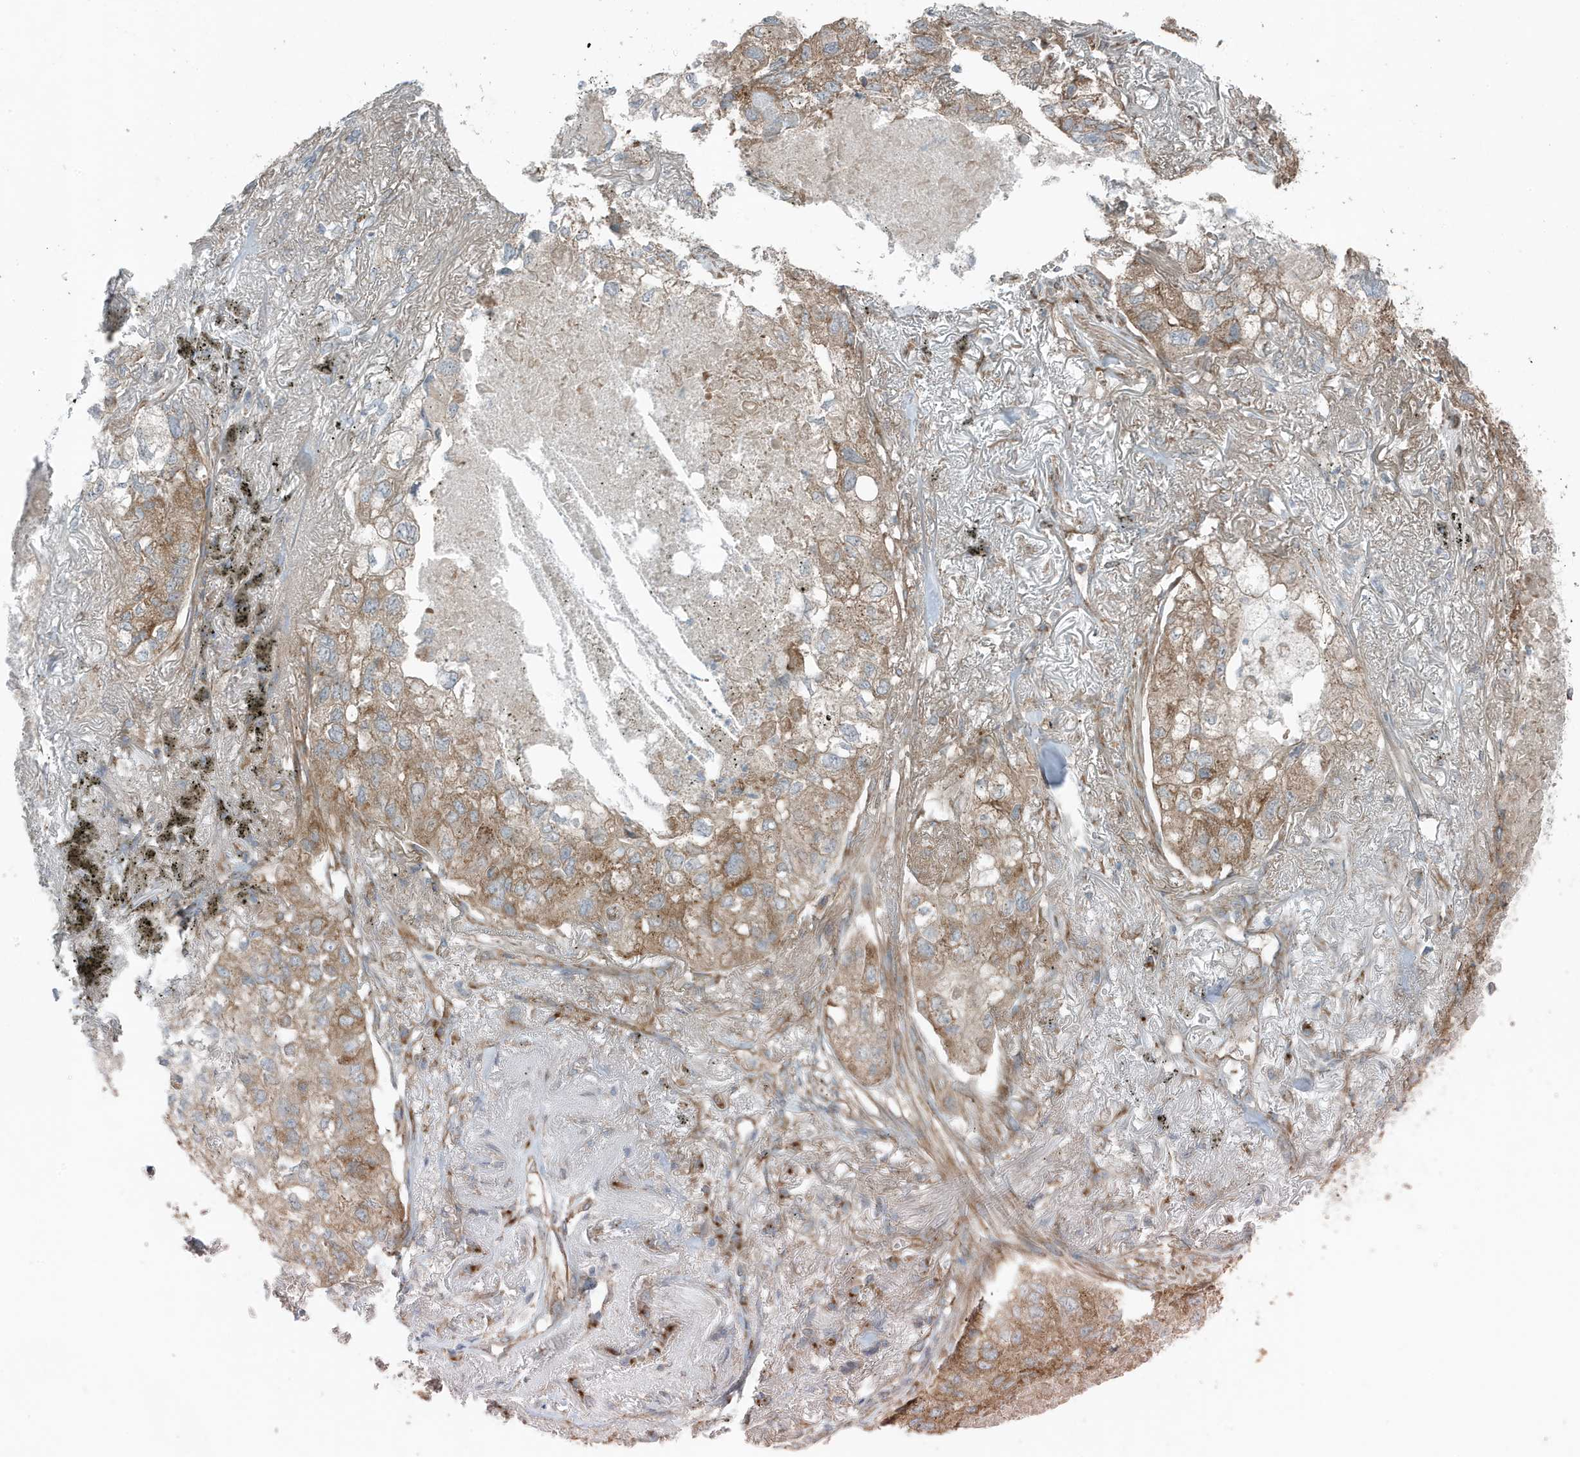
{"staining": {"intensity": "moderate", "quantity": ">75%", "location": "cytoplasmic/membranous"}, "tissue": "lung cancer", "cell_type": "Tumor cells", "image_type": "cancer", "snomed": [{"axis": "morphology", "description": "Adenocarcinoma, NOS"}, {"axis": "topography", "description": "Lung"}], "caption": "Tumor cells reveal medium levels of moderate cytoplasmic/membranous staining in about >75% of cells in lung cancer.", "gene": "GOLGA4", "patient": {"sex": "male", "age": 65}}